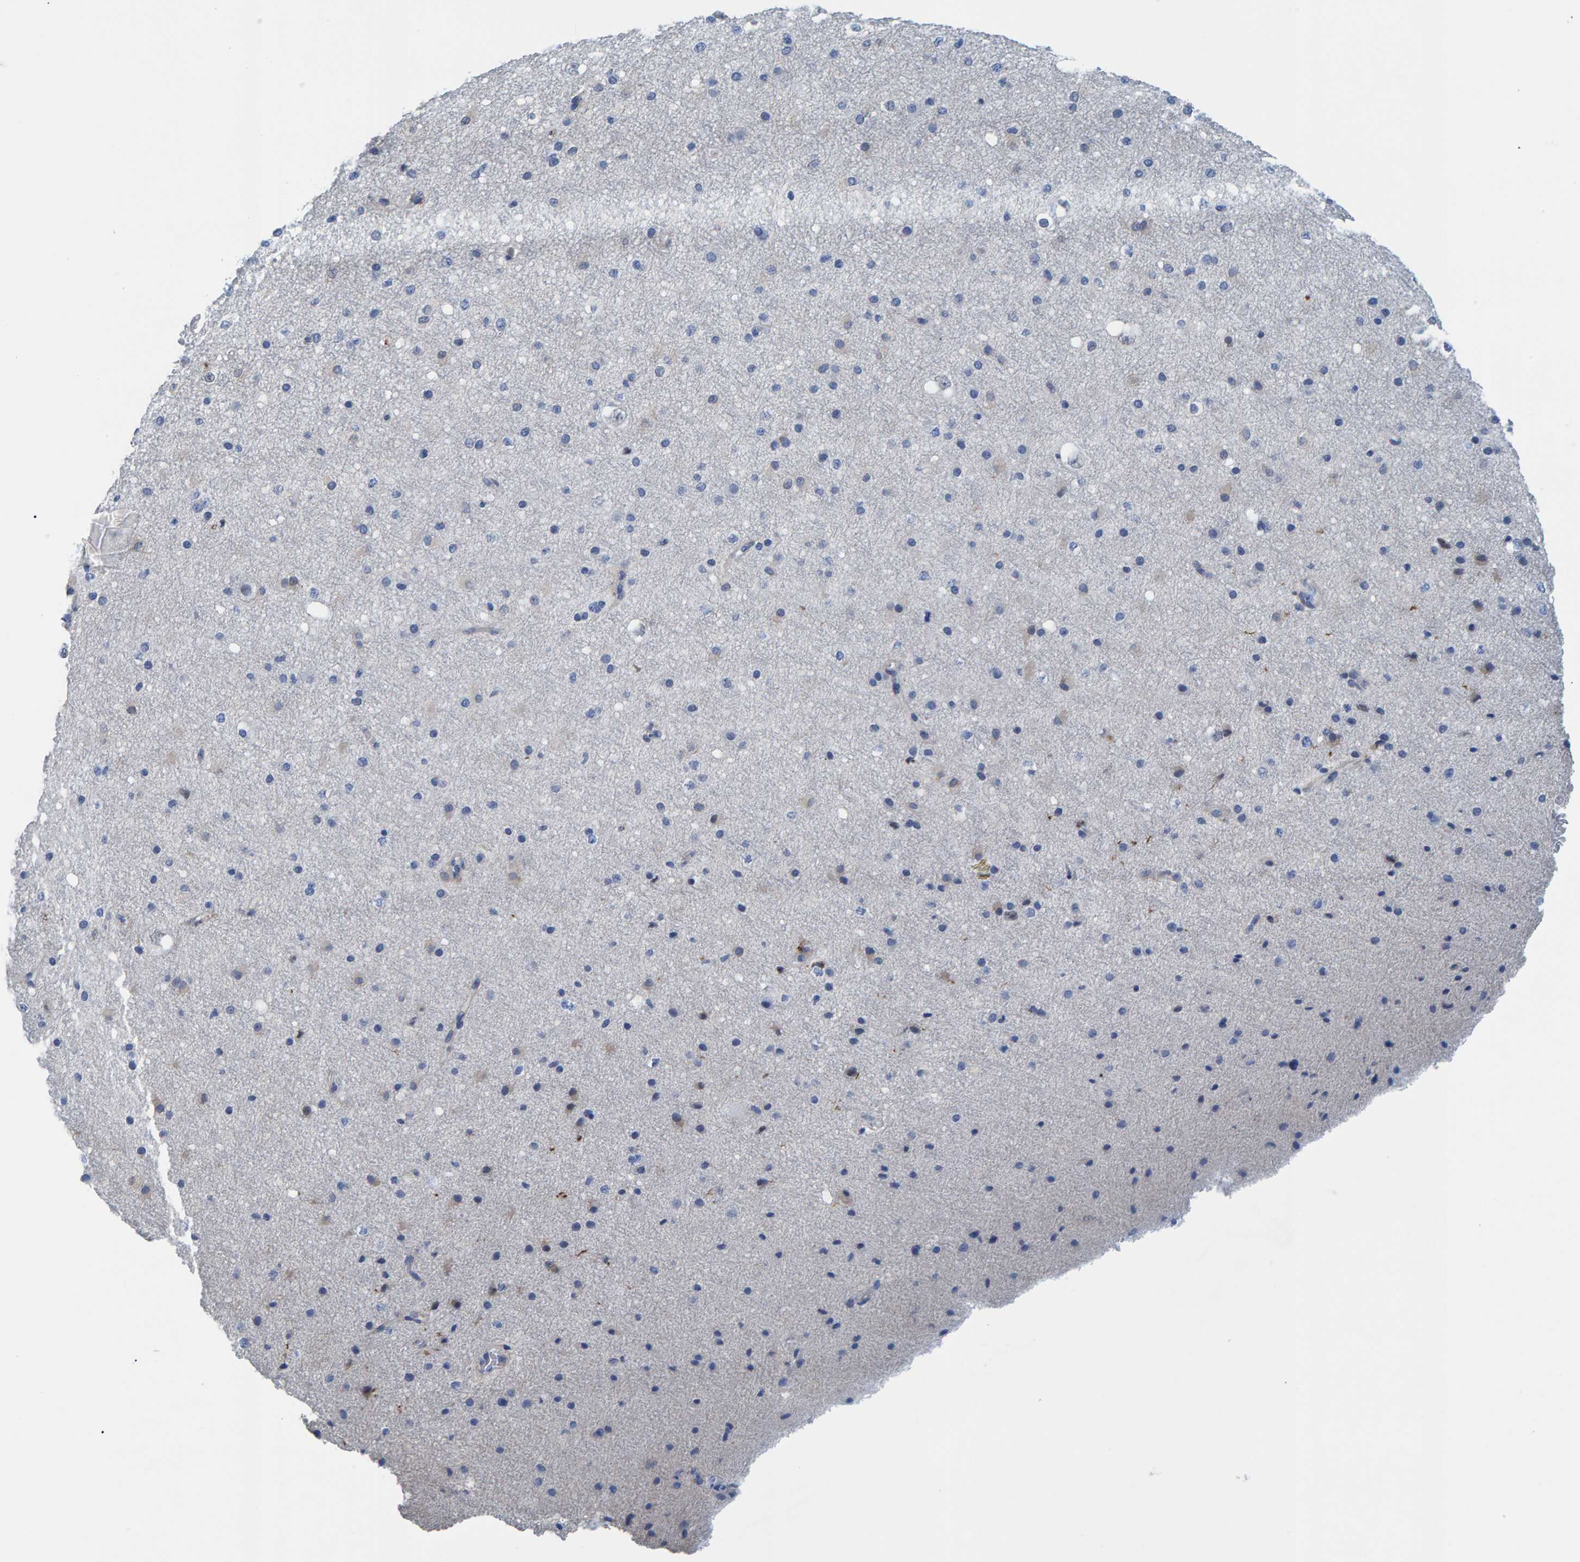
{"staining": {"intensity": "negative", "quantity": "none", "location": "none"}, "tissue": "cerebral cortex", "cell_type": "Endothelial cells", "image_type": "normal", "snomed": [{"axis": "morphology", "description": "Normal tissue, NOS"}, {"axis": "morphology", "description": "Developmental malformation"}, {"axis": "topography", "description": "Cerebral cortex"}], "caption": "The image exhibits no staining of endothelial cells in normal cerebral cortex.", "gene": "IDO1", "patient": {"sex": "female", "age": 30}}